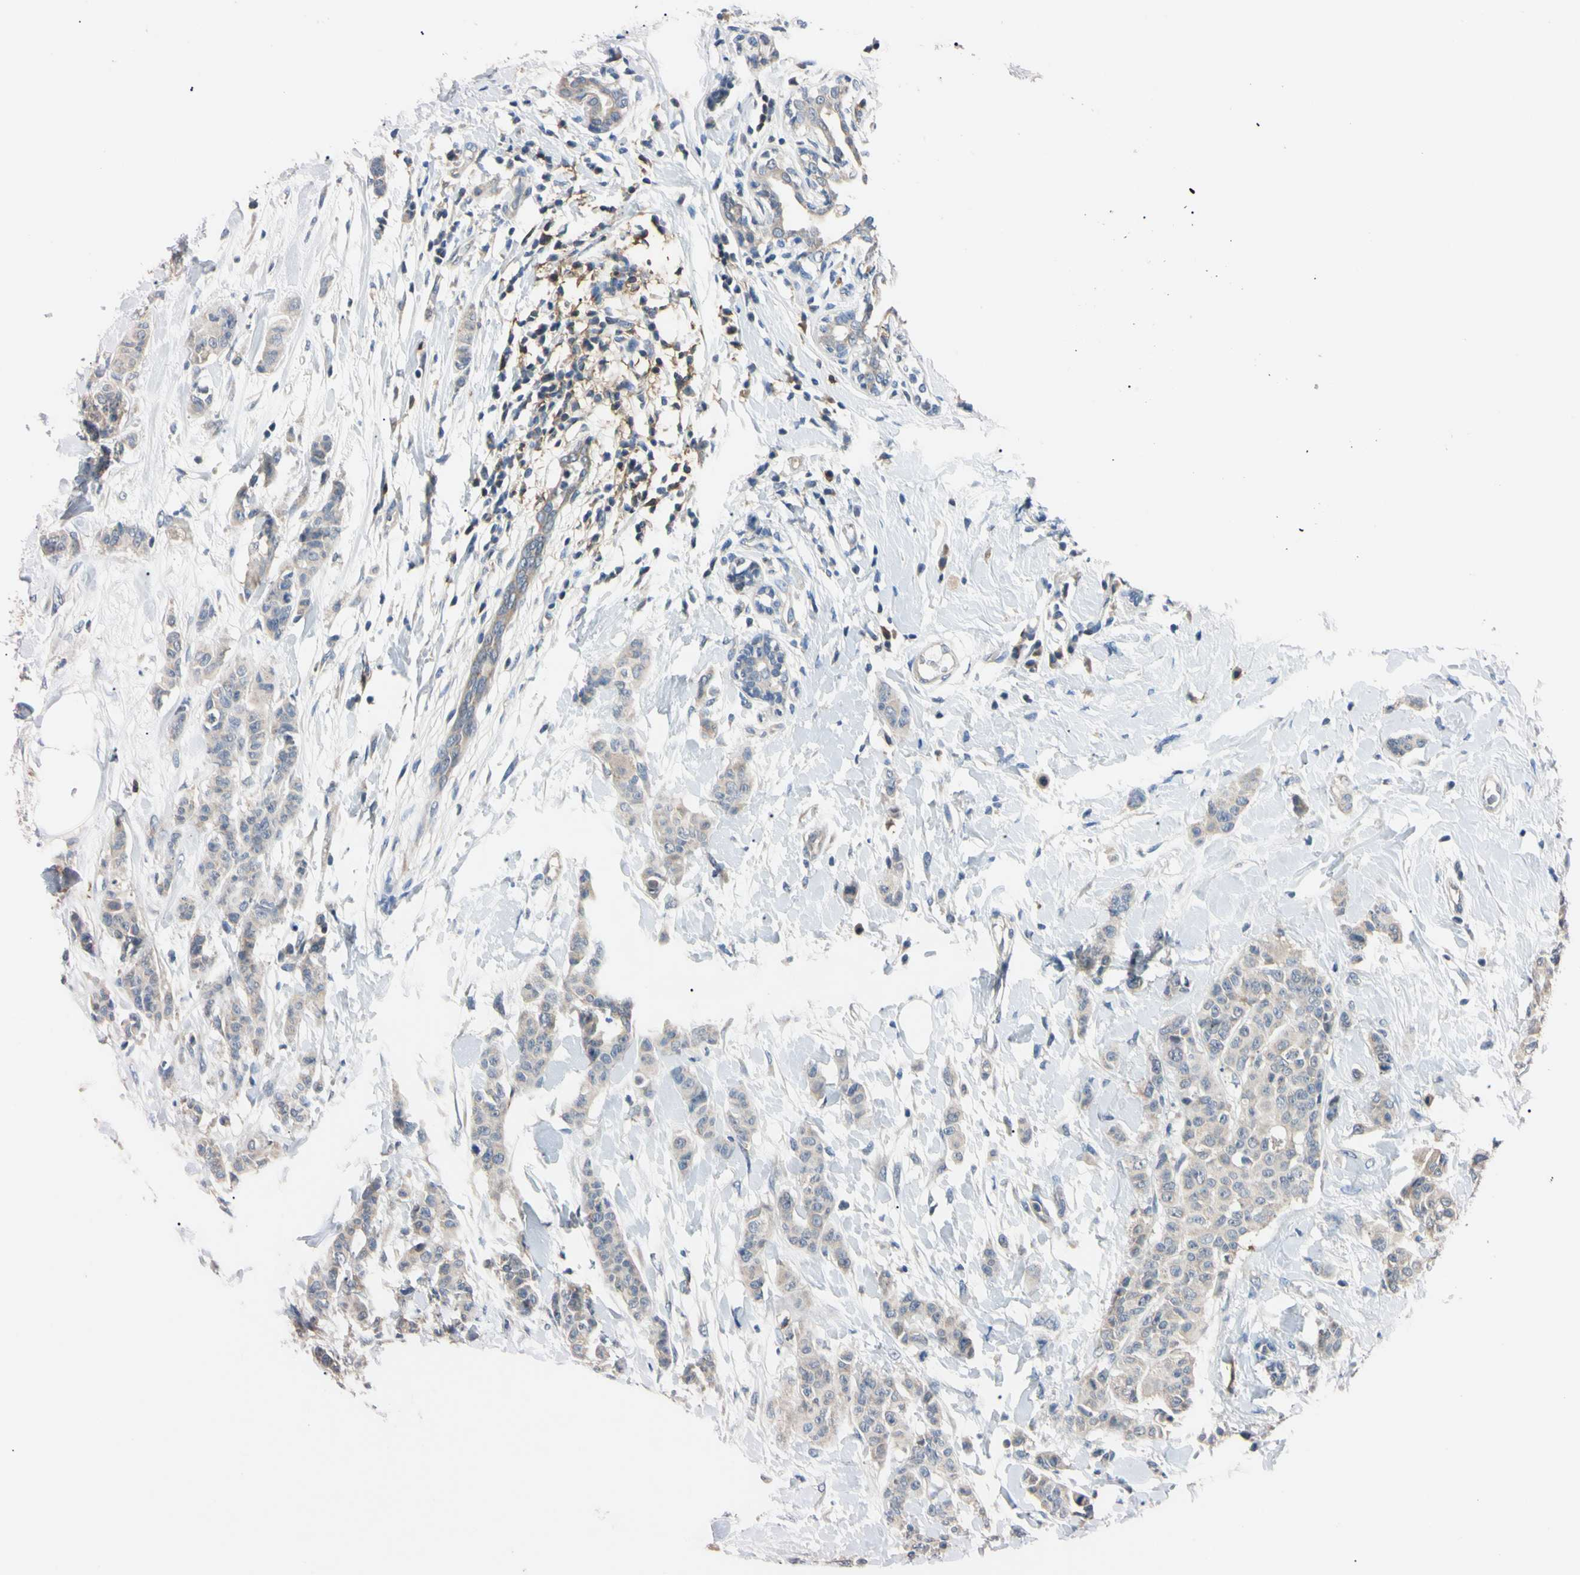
{"staining": {"intensity": "weak", "quantity": ">75%", "location": "cytoplasmic/membranous"}, "tissue": "breast cancer", "cell_type": "Tumor cells", "image_type": "cancer", "snomed": [{"axis": "morphology", "description": "Normal tissue, NOS"}, {"axis": "morphology", "description": "Duct carcinoma"}, {"axis": "topography", "description": "Breast"}], "caption": "Weak cytoplasmic/membranous protein positivity is present in about >75% of tumor cells in breast invasive ductal carcinoma. (DAB IHC with brightfield microscopy, high magnification).", "gene": "PNKD", "patient": {"sex": "female", "age": 40}}